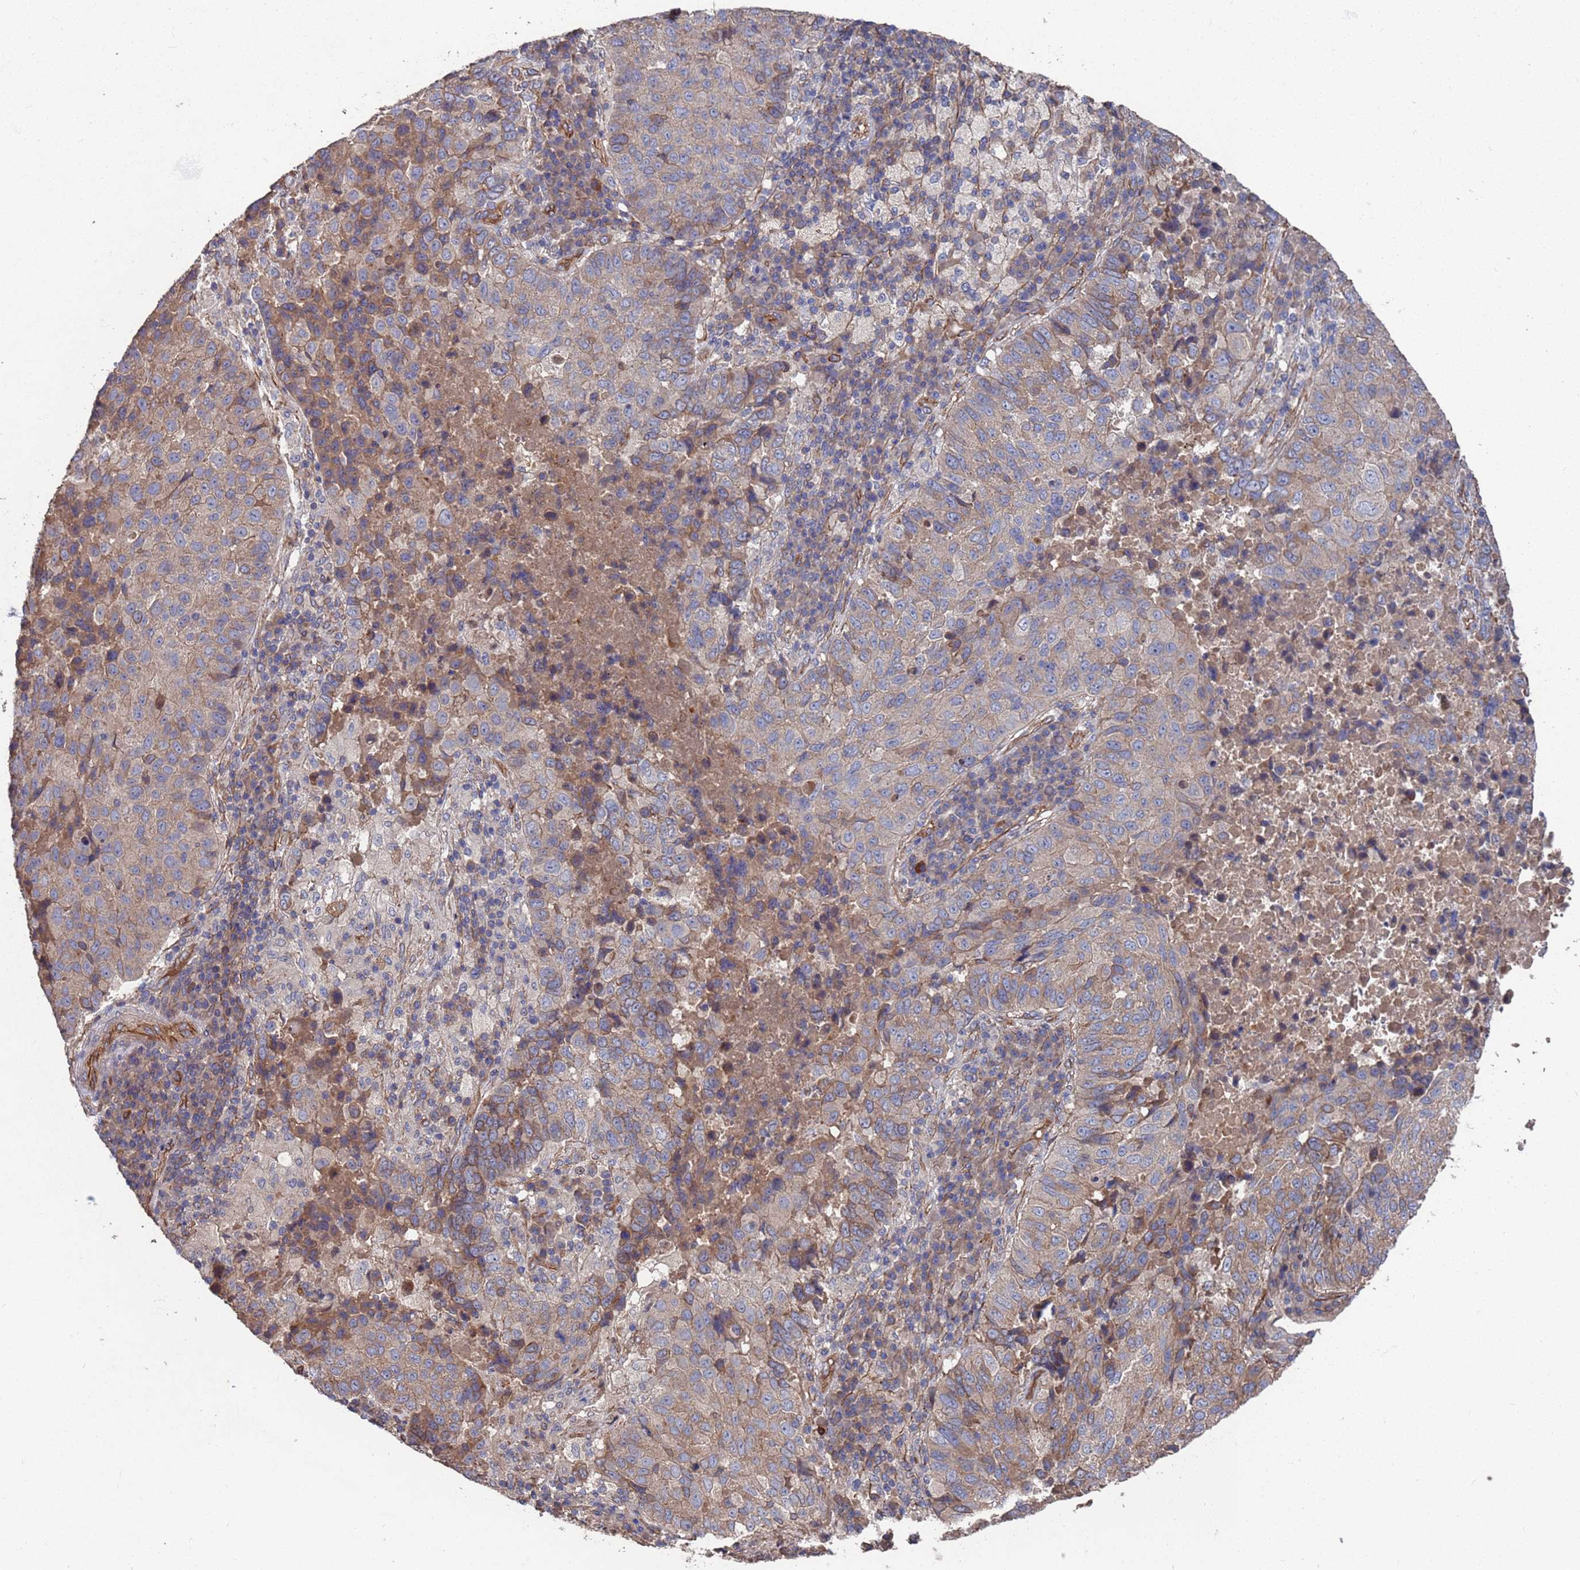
{"staining": {"intensity": "weak", "quantity": "25%-75%", "location": "cytoplasmic/membranous"}, "tissue": "lung cancer", "cell_type": "Tumor cells", "image_type": "cancer", "snomed": [{"axis": "morphology", "description": "Squamous cell carcinoma, NOS"}, {"axis": "topography", "description": "Lung"}], "caption": "Lung cancer (squamous cell carcinoma) tissue exhibits weak cytoplasmic/membranous positivity in approximately 25%-75% of tumor cells, visualized by immunohistochemistry. (brown staining indicates protein expression, while blue staining denotes nuclei).", "gene": "NDUFAF6", "patient": {"sex": "male", "age": 73}}